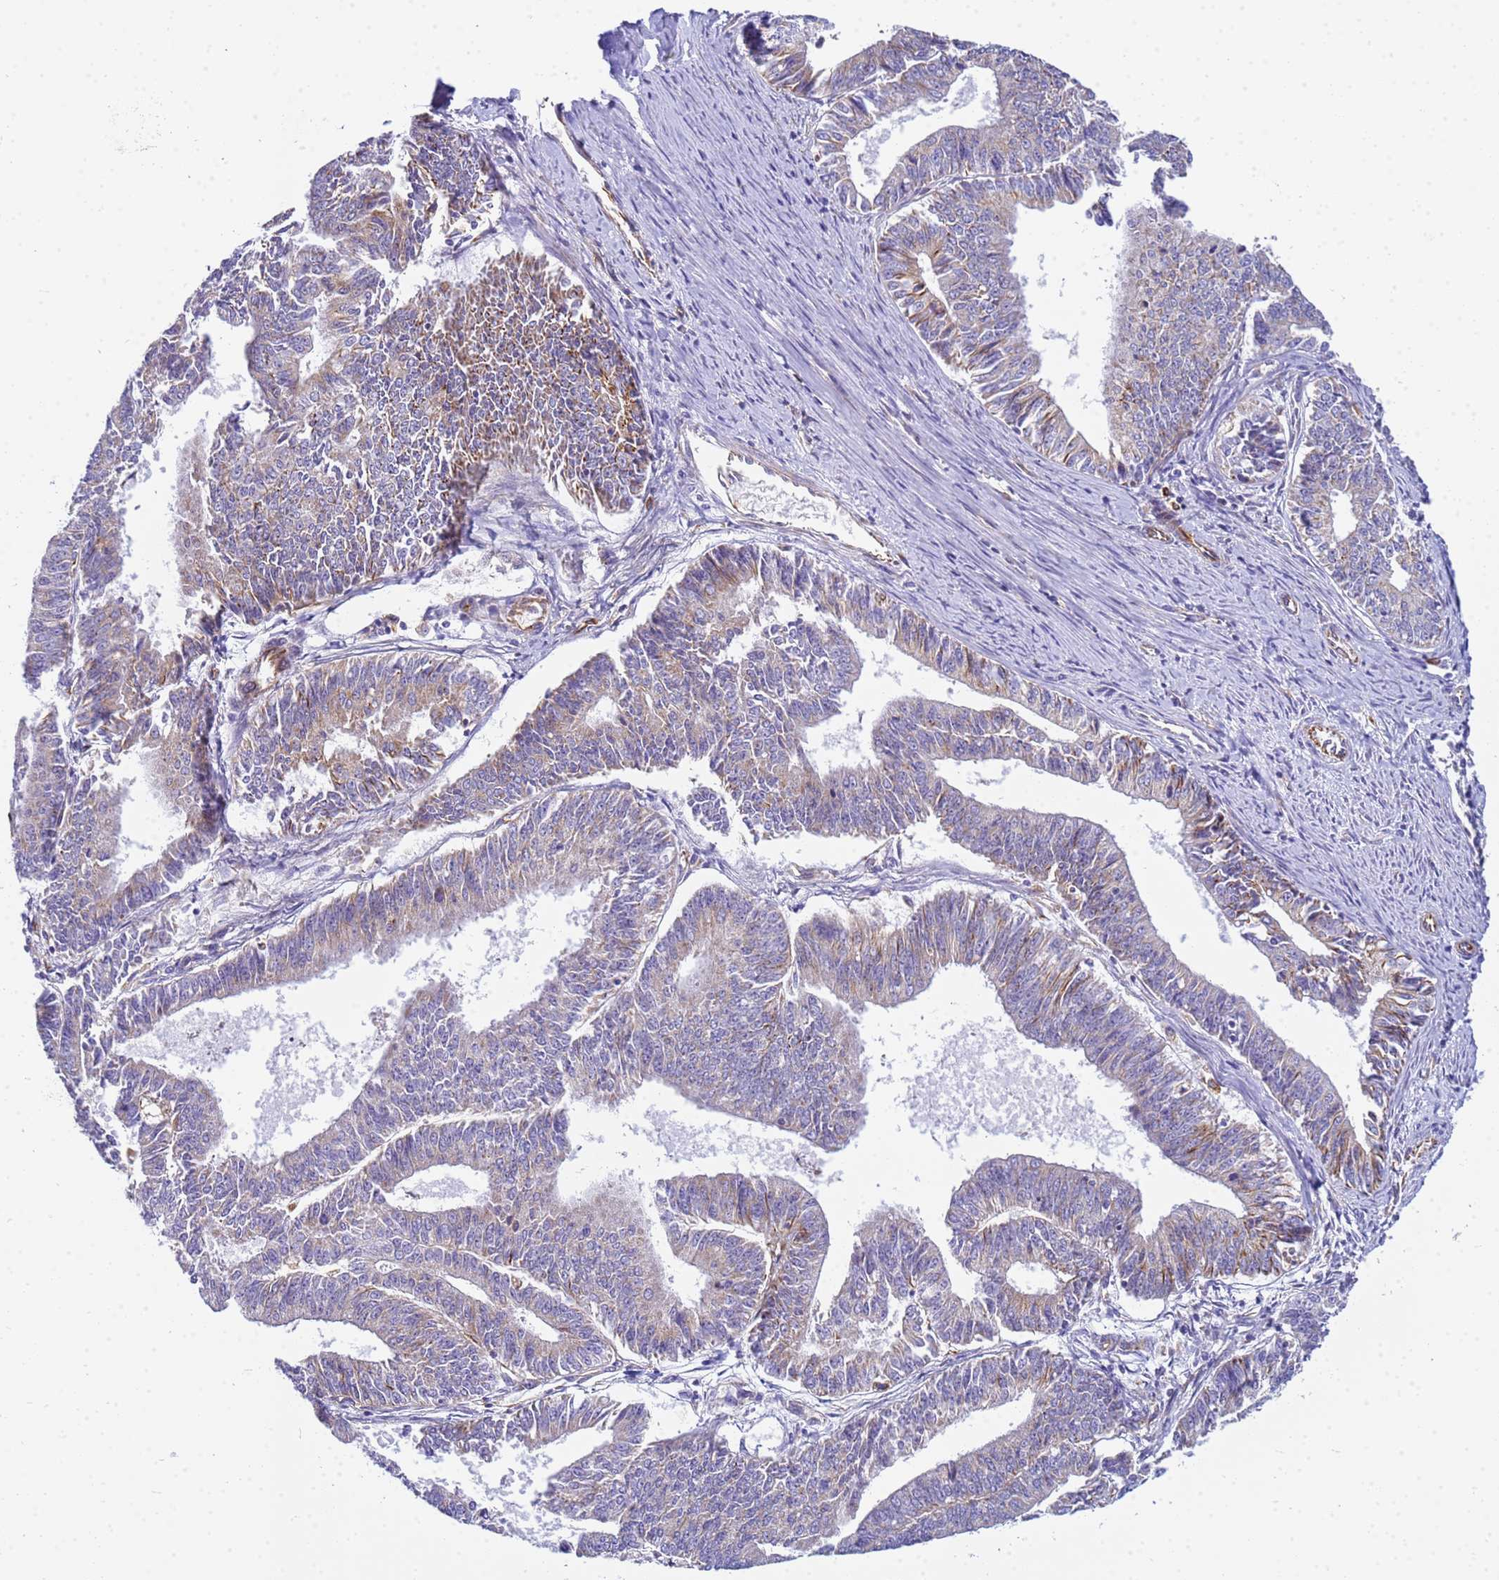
{"staining": {"intensity": "moderate", "quantity": "25%-75%", "location": "cytoplasmic/membranous"}, "tissue": "endometrial cancer", "cell_type": "Tumor cells", "image_type": "cancer", "snomed": [{"axis": "morphology", "description": "Adenocarcinoma, NOS"}, {"axis": "topography", "description": "Endometrium"}], "caption": "Endometrial cancer (adenocarcinoma) was stained to show a protein in brown. There is medium levels of moderate cytoplasmic/membranous positivity in approximately 25%-75% of tumor cells.", "gene": "UBXN2B", "patient": {"sex": "female", "age": 73}}